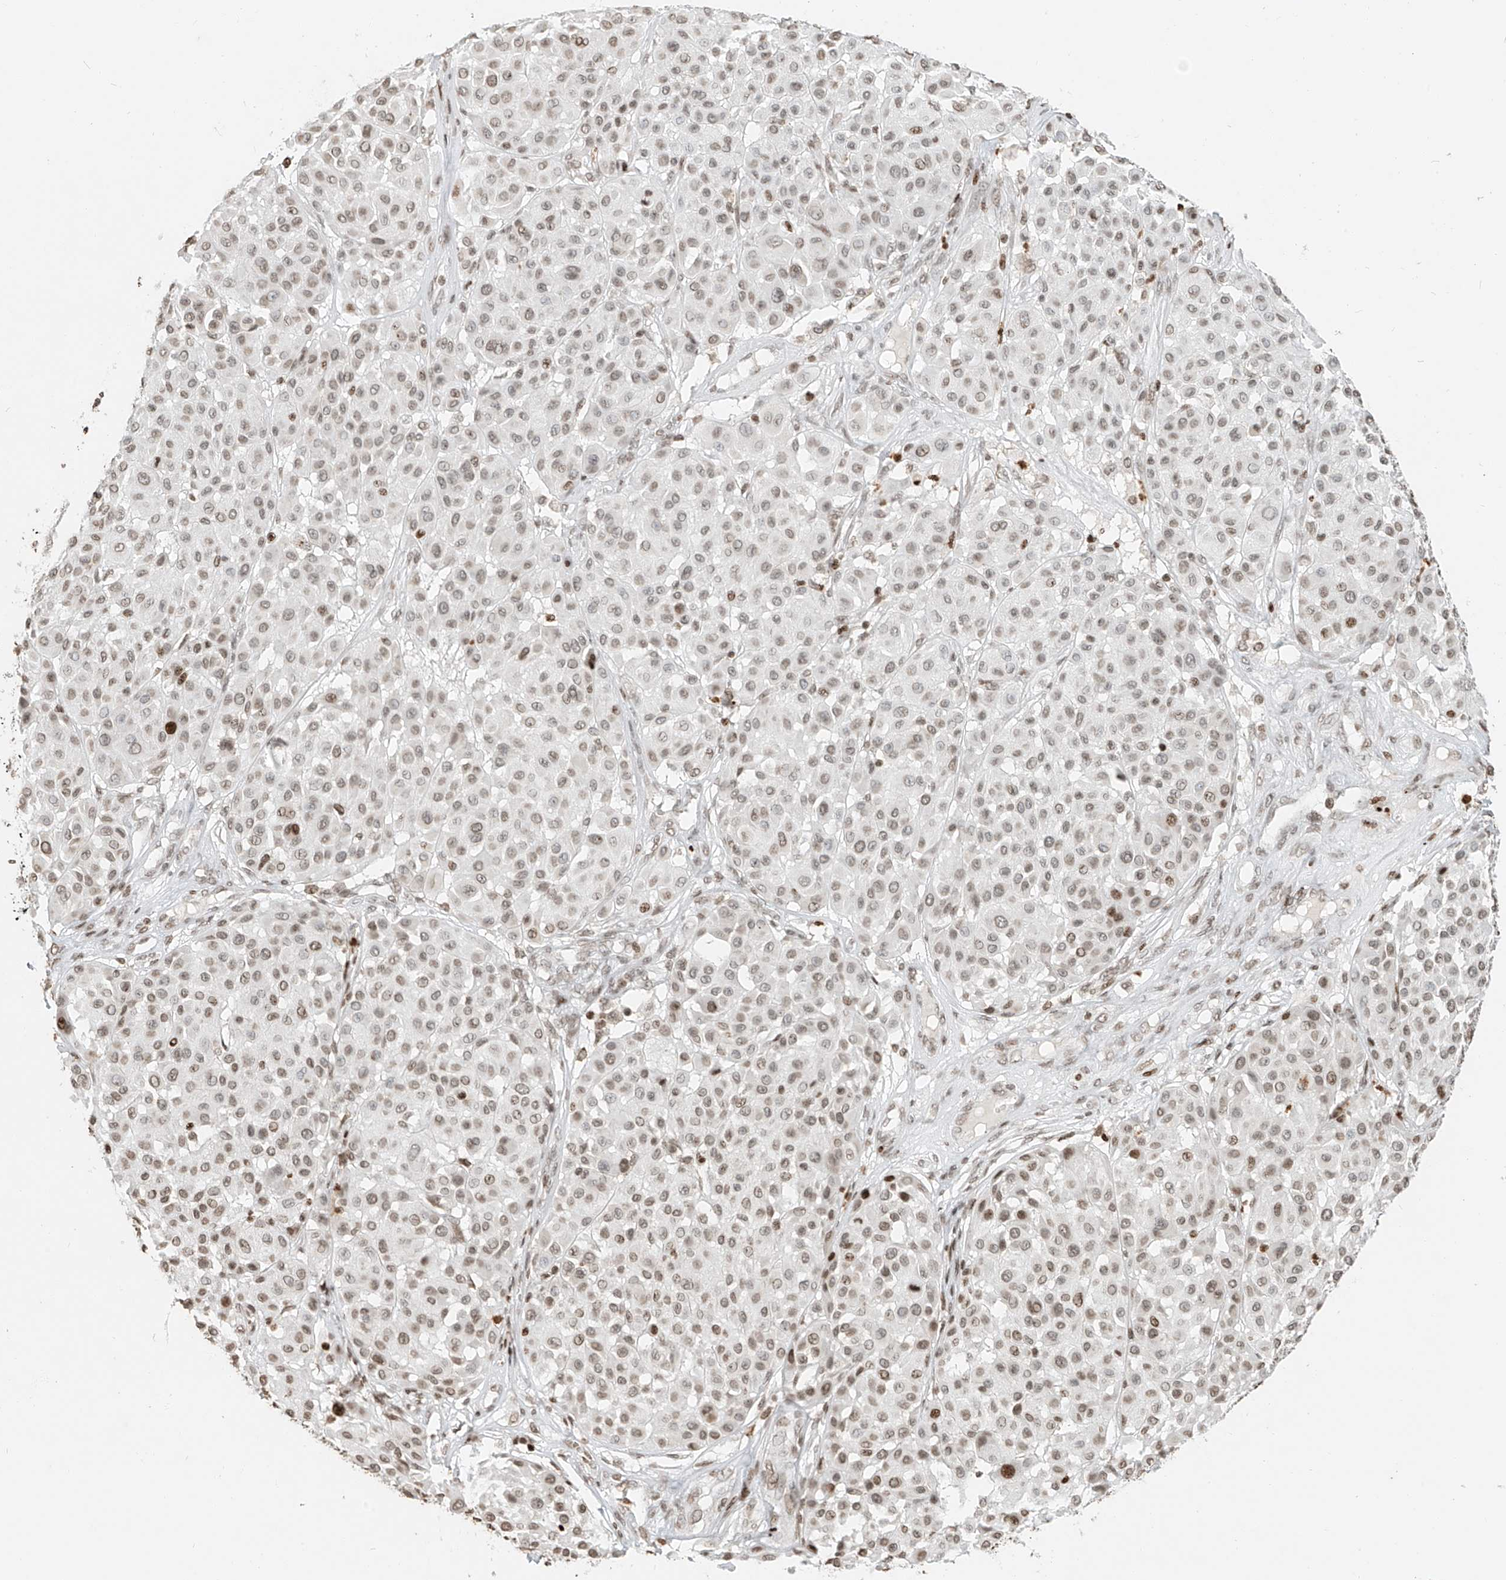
{"staining": {"intensity": "moderate", "quantity": "25%-75%", "location": "nuclear"}, "tissue": "melanoma", "cell_type": "Tumor cells", "image_type": "cancer", "snomed": [{"axis": "morphology", "description": "Malignant melanoma, Metastatic site"}, {"axis": "topography", "description": "Soft tissue"}], "caption": "There is medium levels of moderate nuclear expression in tumor cells of malignant melanoma (metastatic site), as demonstrated by immunohistochemical staining (brown color).", "gene": "C17orf58", "patient": {"sex": "male", "age": 41}}